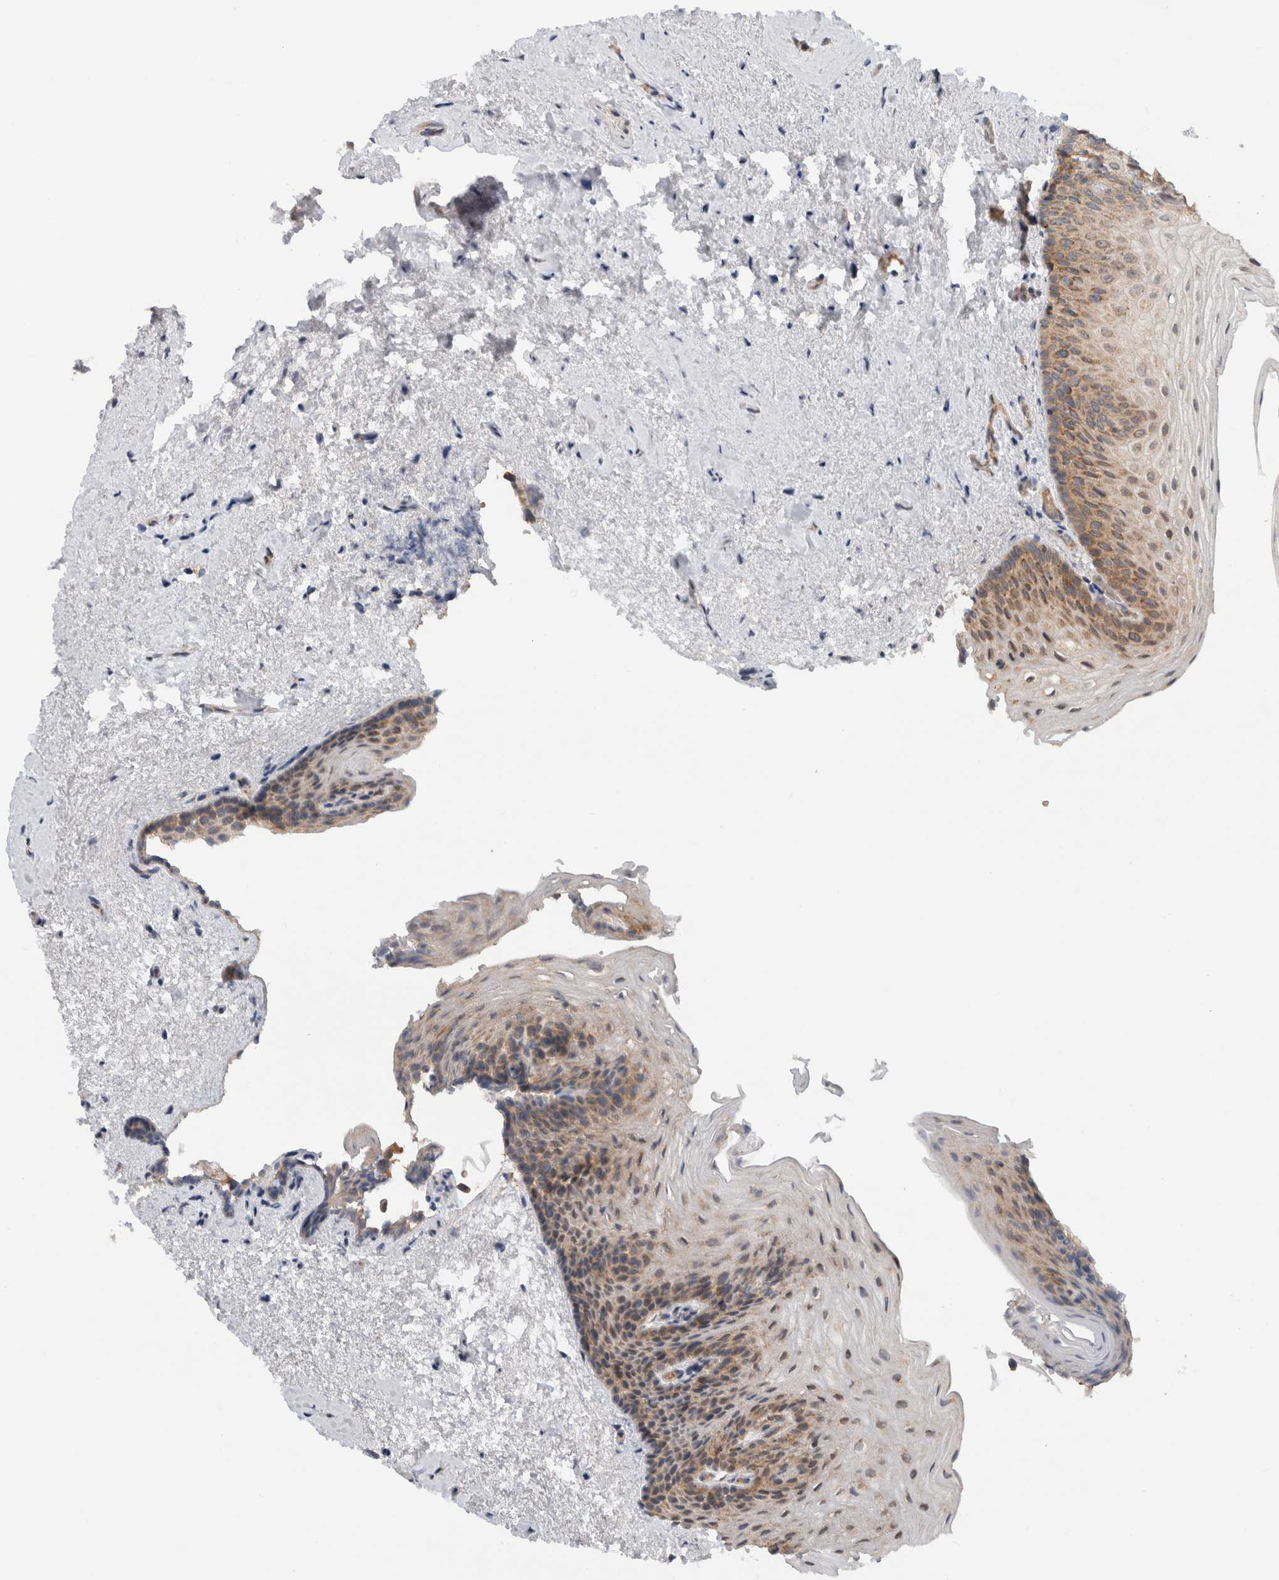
{"staining": {"intensity": "moderate", "quantity": ">75%", "location": "cytoplasmic/membranous"}, "tissue": "urinary bladder", "cell_type": "Urothelial cells", "image_type": "normal", "snomed": [{"axis": "morphology", "description": "Normal tissue, NOS"}, {"axis": "topography", "description": "Urinary bladder"}], "caption": "Urinary bladder stained with IHC reveals moderate cytoplasmic/membranous positivity in approximately >75% of urothelial cells. The protein of interest is stained brown, and the nuclei are stained in blue (DAB (3,3'-diaminobenzidine) IHC with brightfield microscopy, high magnification).", "gene": "CMC2", "patient": {"sex": "female", "age": 67}}